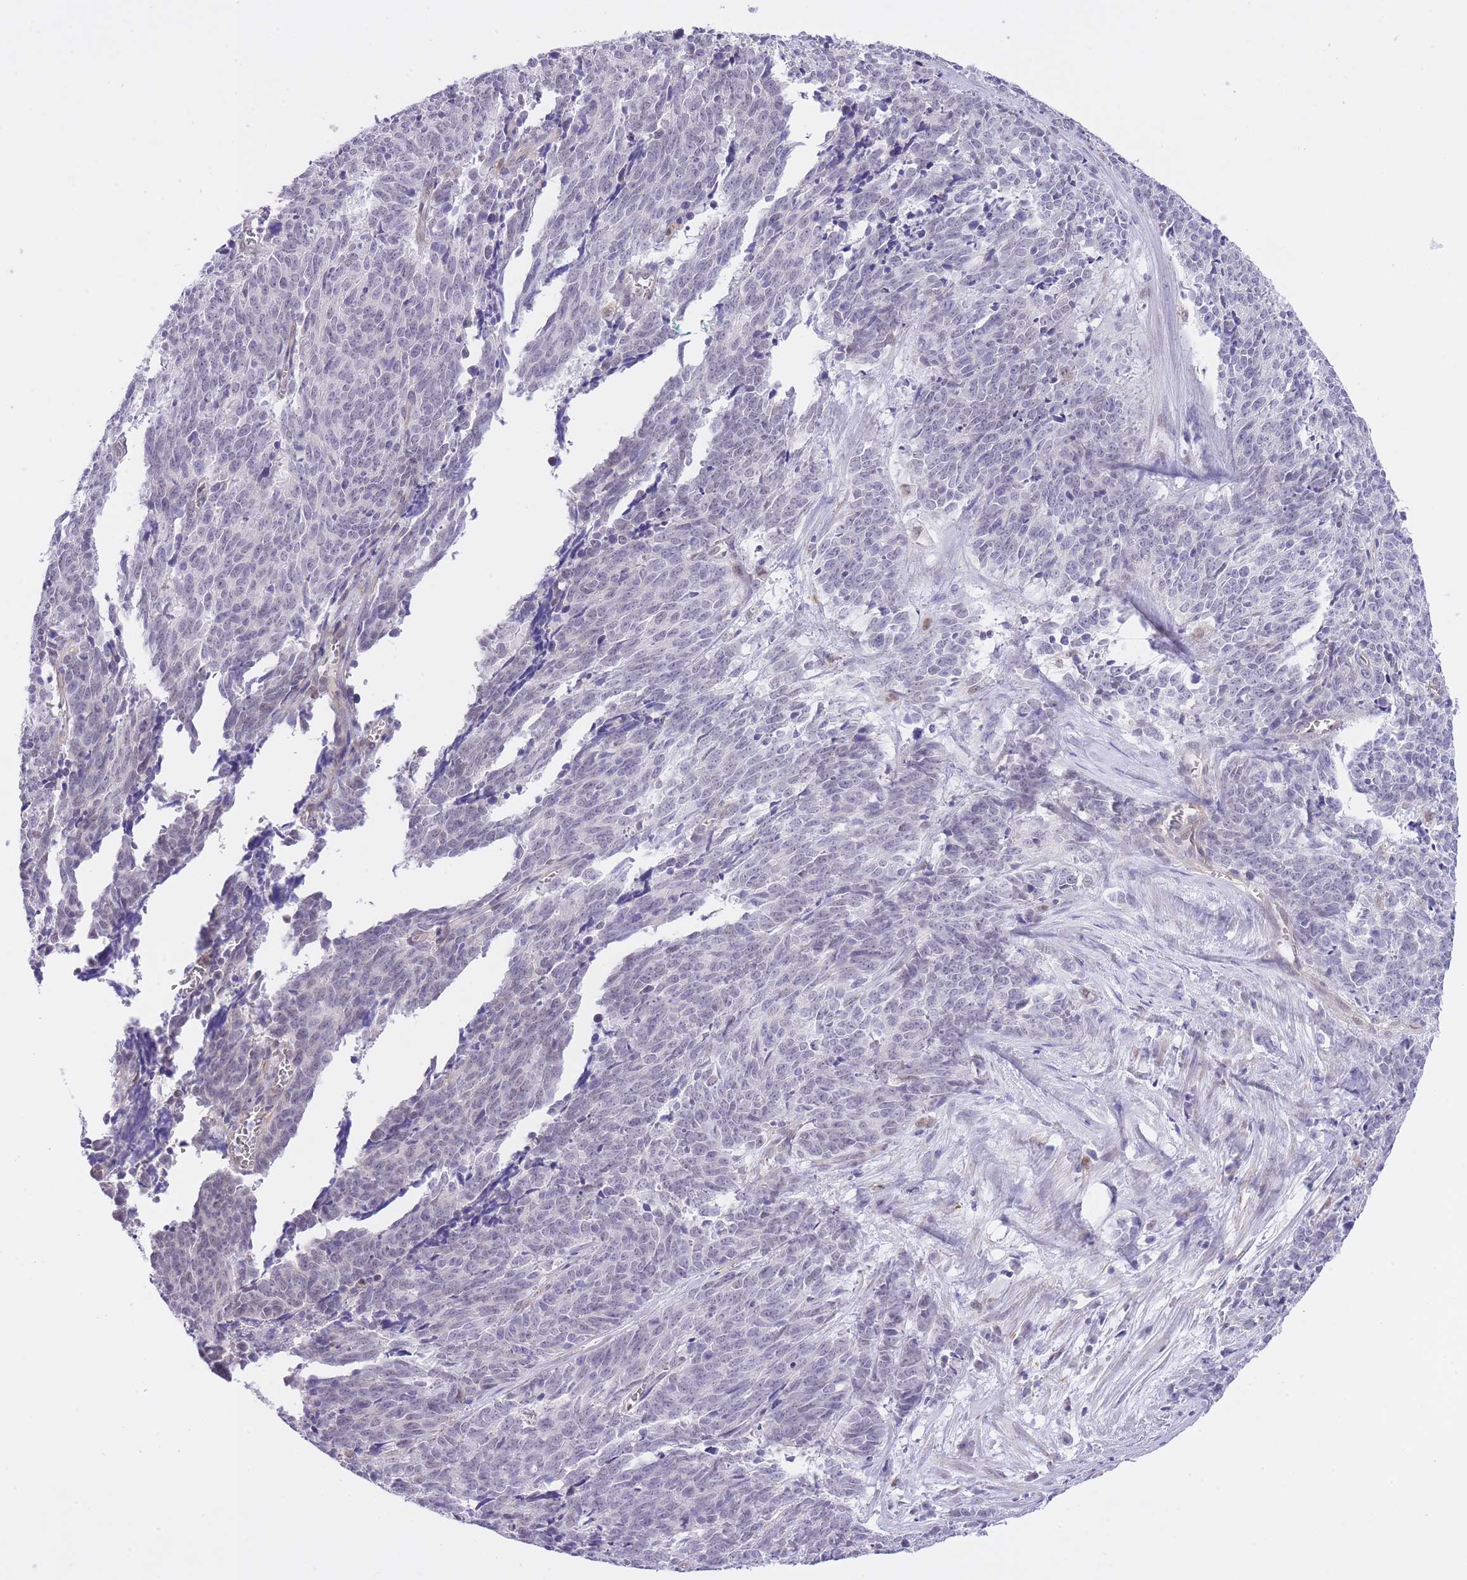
{"staining": {"intensity": "negative", "quantity": "none", "location": "none"}, "tissue": "cervical cancer", "cell_type": "Tumor cells", "image_type": "cancer", "snomed": [{"axis": "morphology", "description": "Squamous cell carcinoma, NOS"}, {"axis": "topography", "description": "Cervix"}], "caption": "An IHC micrograph of cervical cancer is shown. There is no staining in tumor cells of cervical cancer.", "gene": "MEIOSIN", "patient": {"sex": "female", "age": 29}}